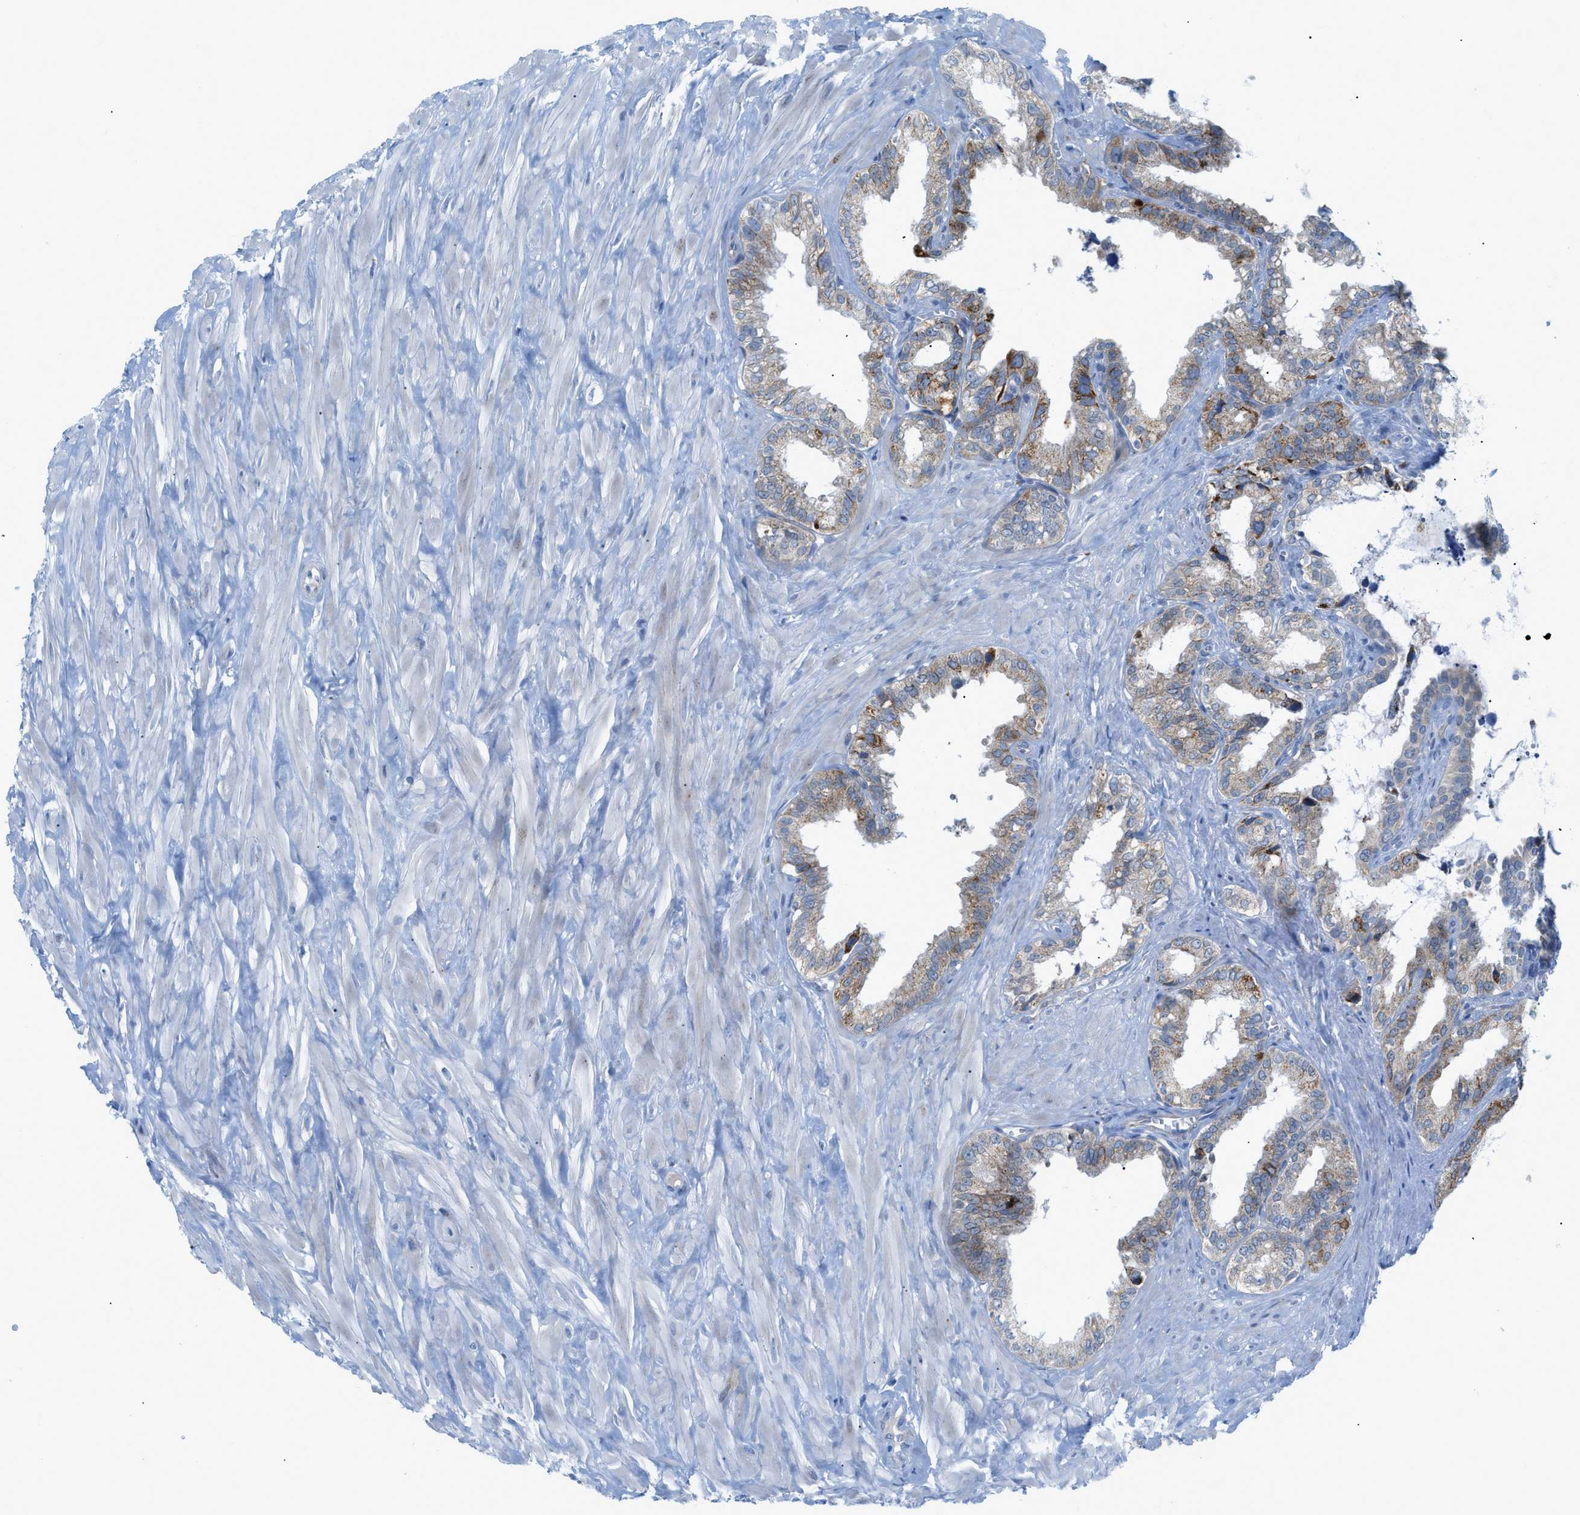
{"staining": {"intensity": "moderate", "quantity": "25%-75%", "location": "cytoplasmic/membranous"}, "tissue": "seminal vesicle", "cell_type": "Glandular cells", "image_type": "normal", "snomed": [{"axis": "morphology", "description": "Normal tissue, NOS"}, {"axis": "topography", "description": "Seminal veicle"}], "caption": "The immunohistochemical stain shows moderate cytoplasmic/membranous positivity in glandular cells of normal seminal vesicle. (DAB = brown stain, brightfield microscopy at high magnification).", "gene": "RBBP9", "patient": {"sex": "male", "age": 64}}